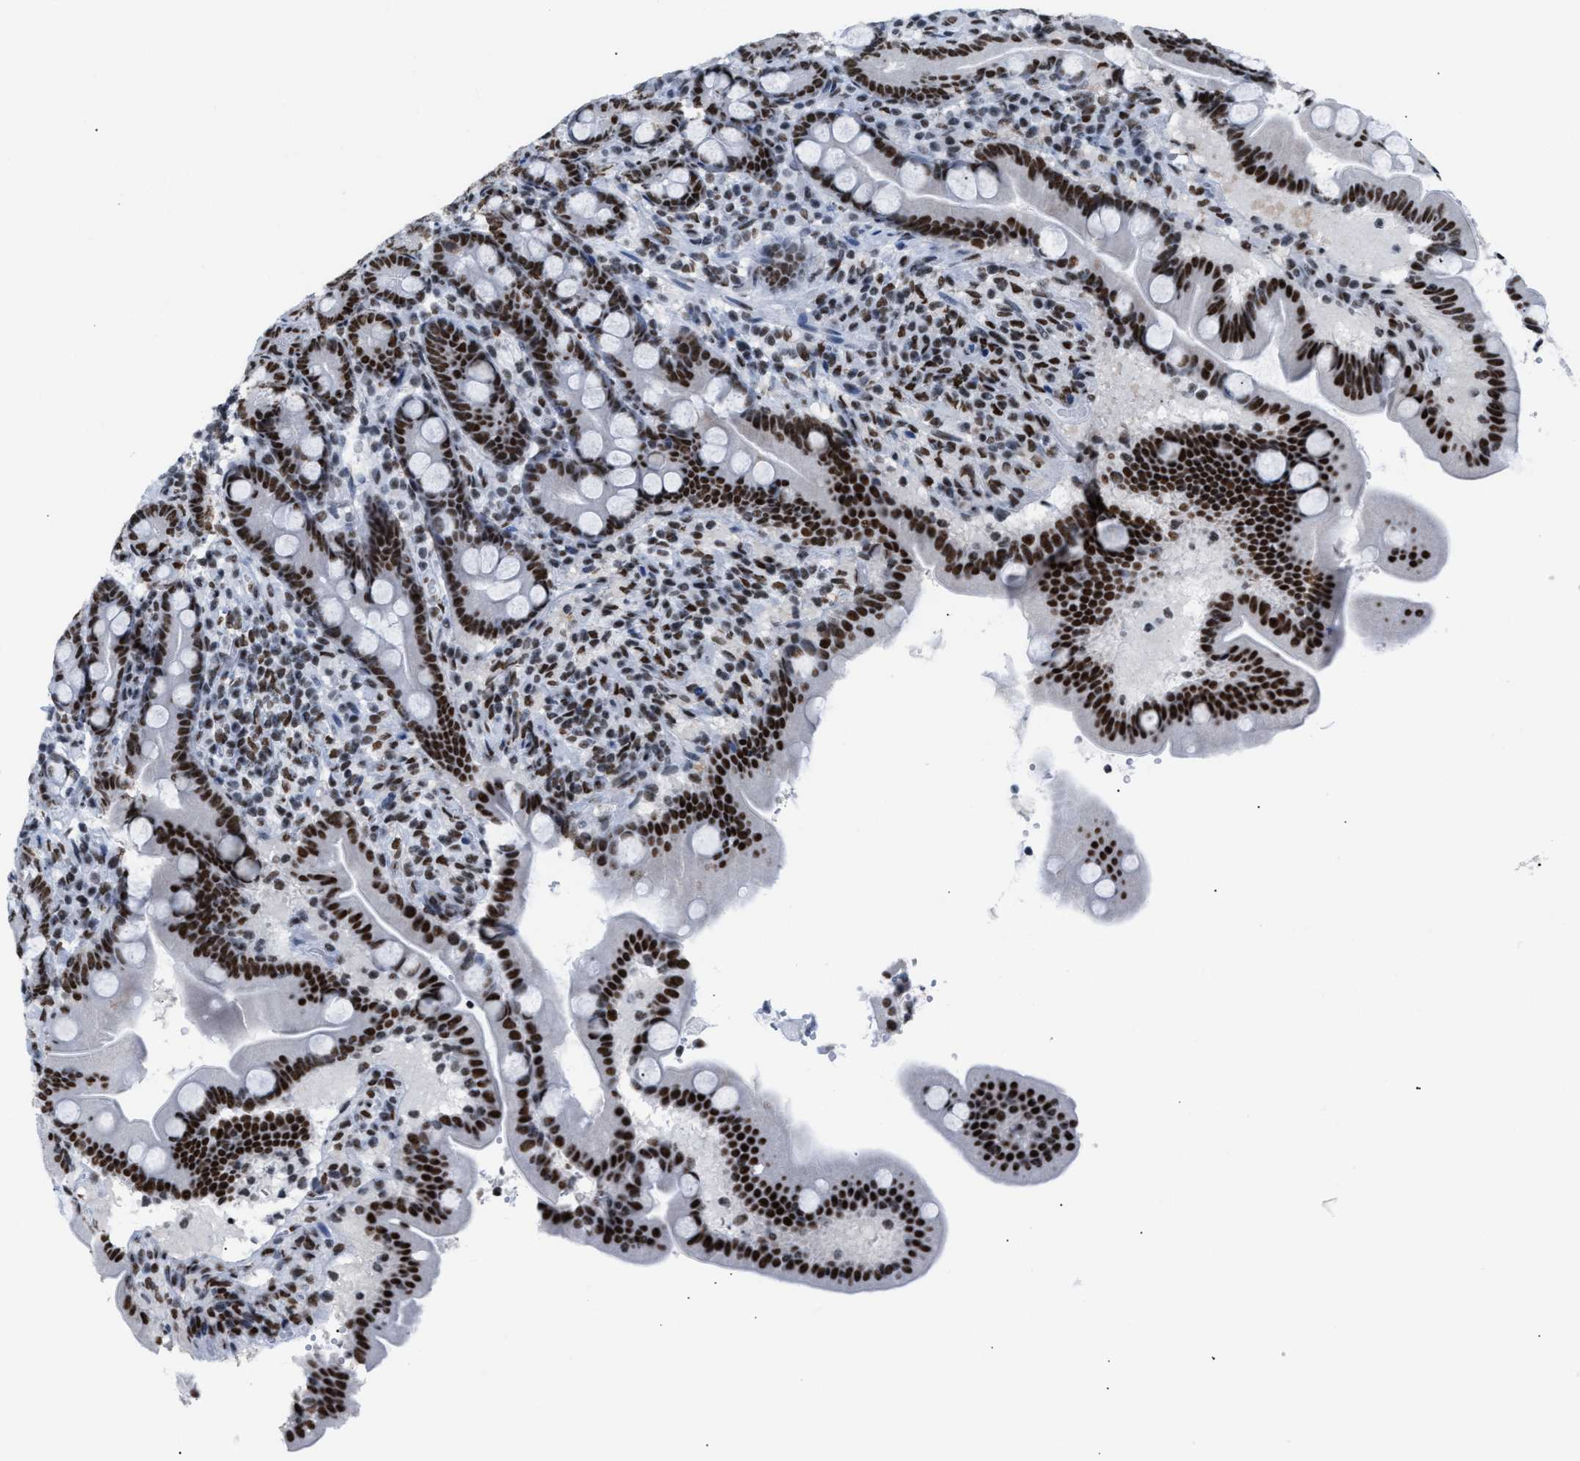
{"staining": {"intensity": "strong", "quantity": ">75%", "location": "nuclear"}, "tissue": "duodenum", "cell_type": "Glandular cells", "image_type": "normal", "snomed": [{"axis": "morphology", "description": "Normal tissue, NOS"}, {"axis": "topography", "description": "Duodenum"}], "caption": "High-power microscopy captured an IHC image of normal duodenum, revealing strong nuclear expression in approximately >75% of glandular cells.", "gene": "CCAR2", "patient": {"sex": "male", "age": 54}}